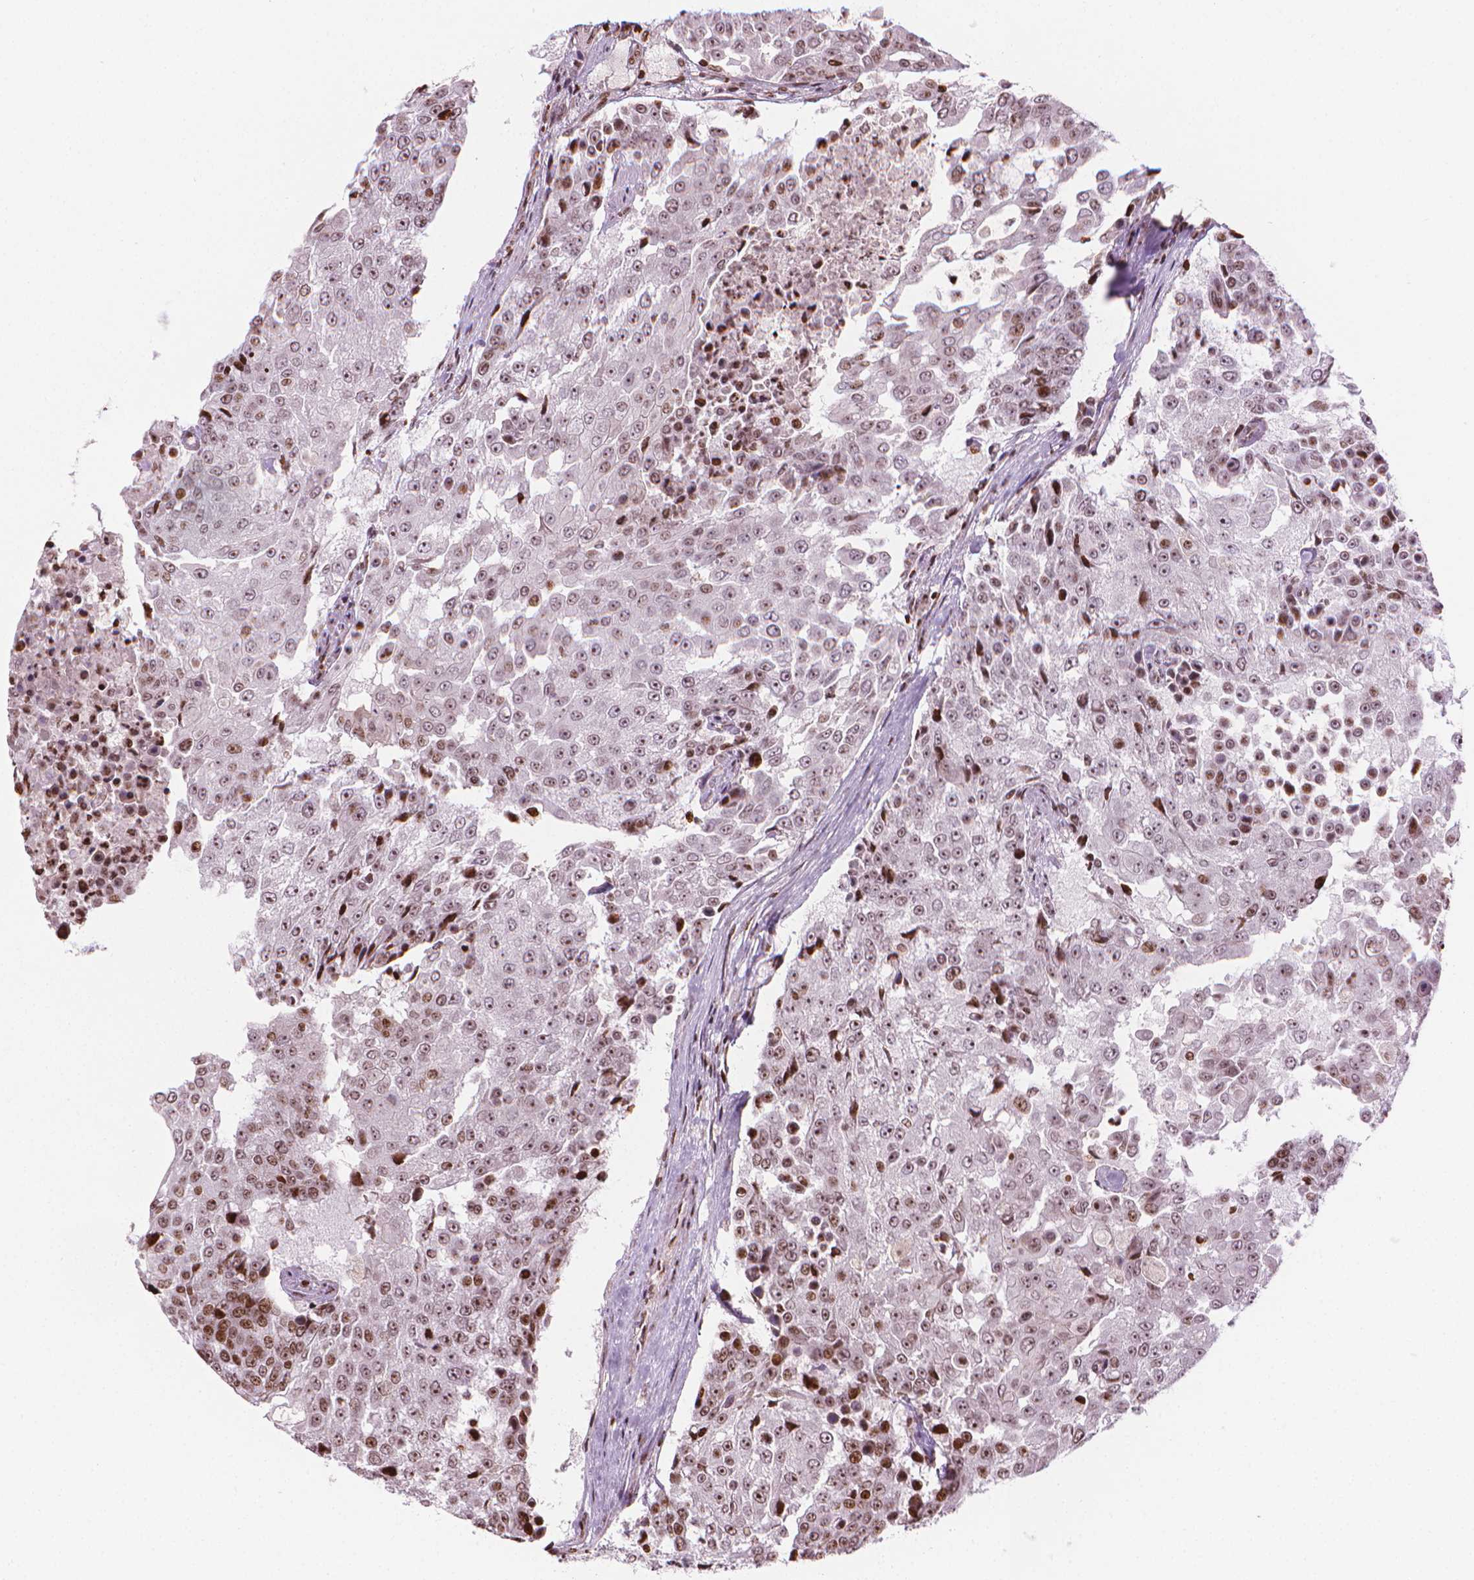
{"staining": {"intensity": "moderate", "quantity": "25%-75%", "location": "nuclear"}, "tissue": "urothelial cancer", "cell_type": "Tumor cells", "image_type": "cancer", "snomed": [{"axis": "morphology", "description": "Urothelial carcinoma, High grade"}, {"axis": "topography", "description": "Urinary bladder"}], "caption": "A medium amount of moderate nuclear expression is identified in about 25%-75% of tumor cells in high-grade urothelial carcinoma tissue. (IHC, brightfield microscopy, high magnification).", "gene": "PIP4K2A", "patient": {"sex": "female", "age": 63}}